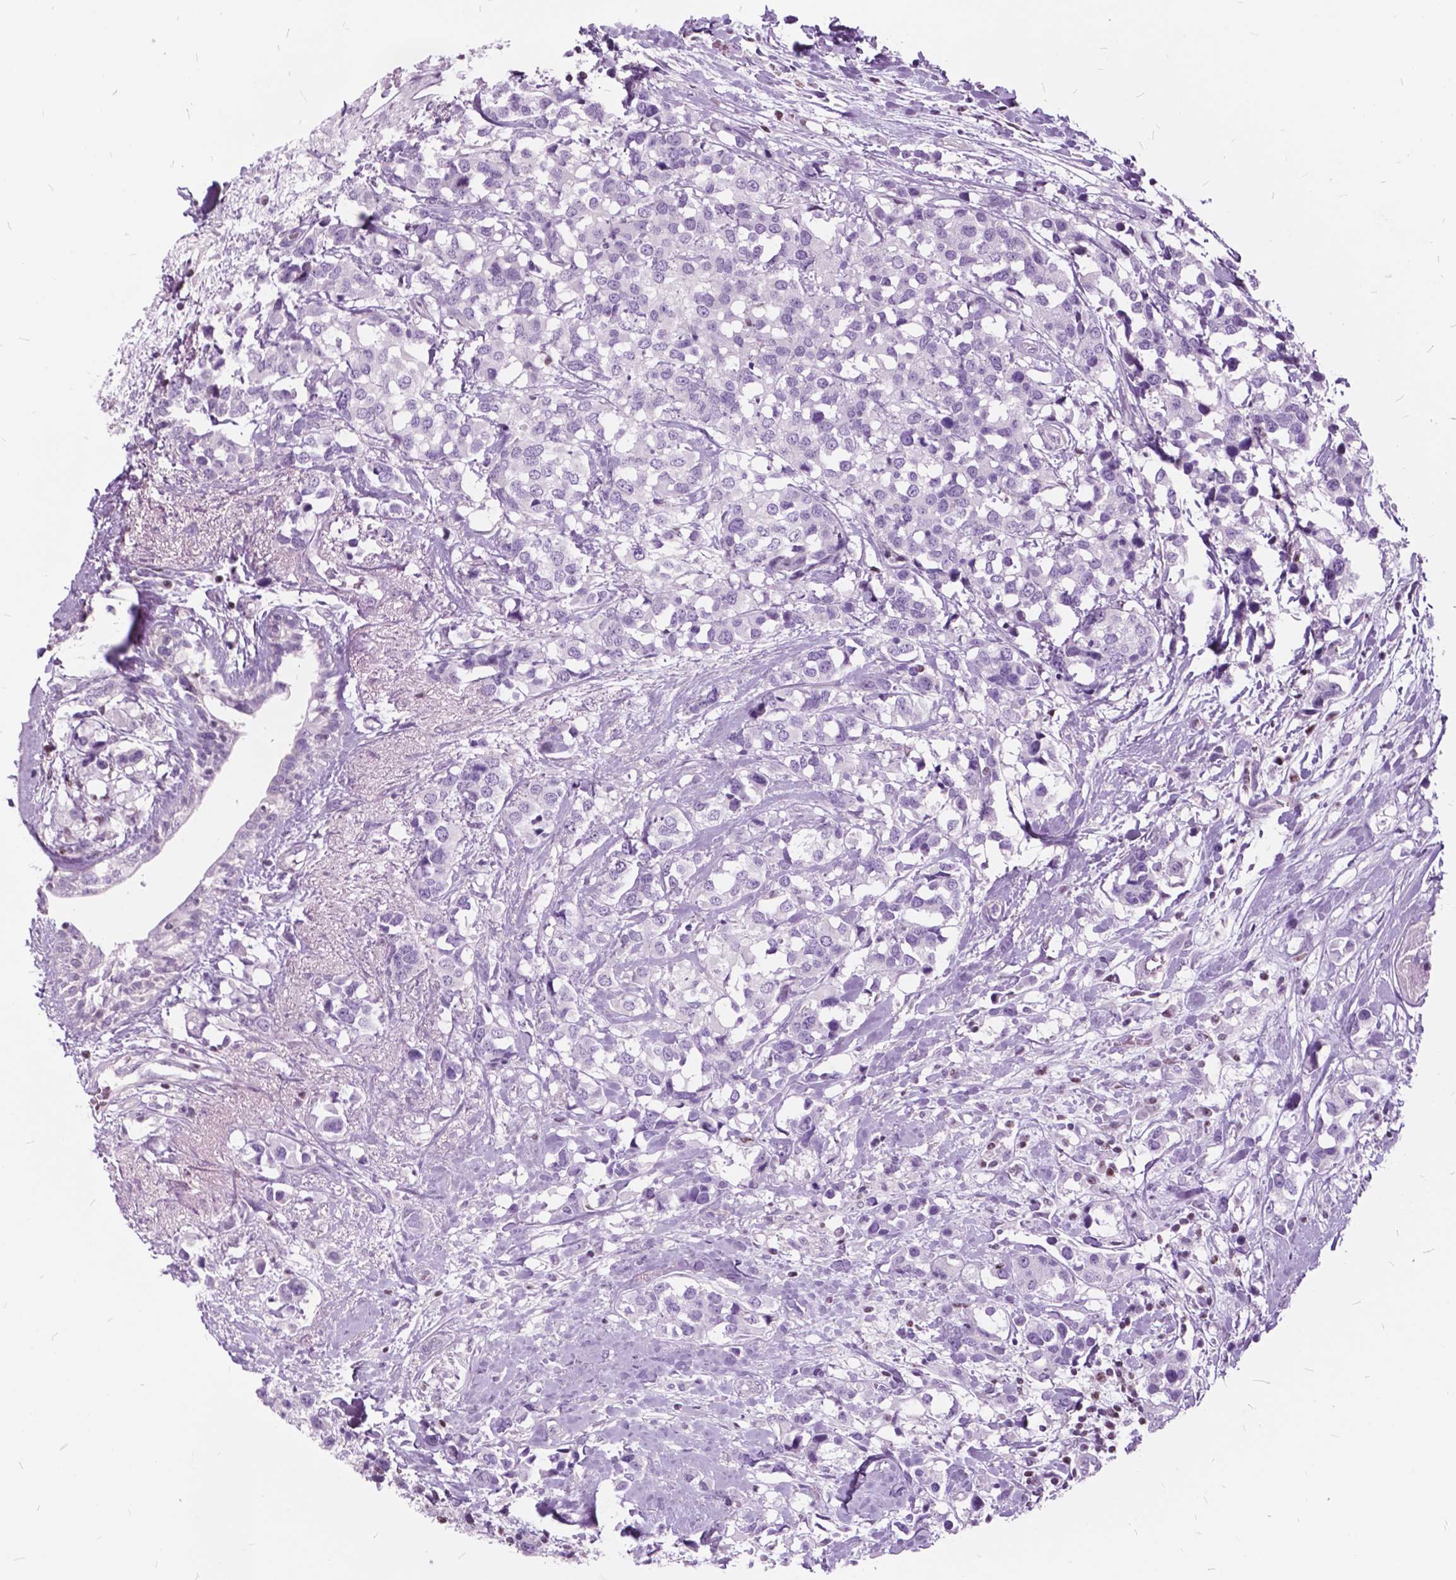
{"staining": {"intensity": "negative", "quantity": "none", "location": "none"}, "tissue": "breast cancer", "cell_type": "Tumor cells", "image_type": "cancer", "snomed": [{"axis": "morphology", "description": "Lobular carcinoma"}, {"axis": "topography", "description": "Breast"}], "caption": "Lobular carcinoma (breast) stained for a protein using immunohistochemistry (IHC) displays no expression tumor cells.", "gene": "SP140", "patient": {"sex": "female", "age": 59}}